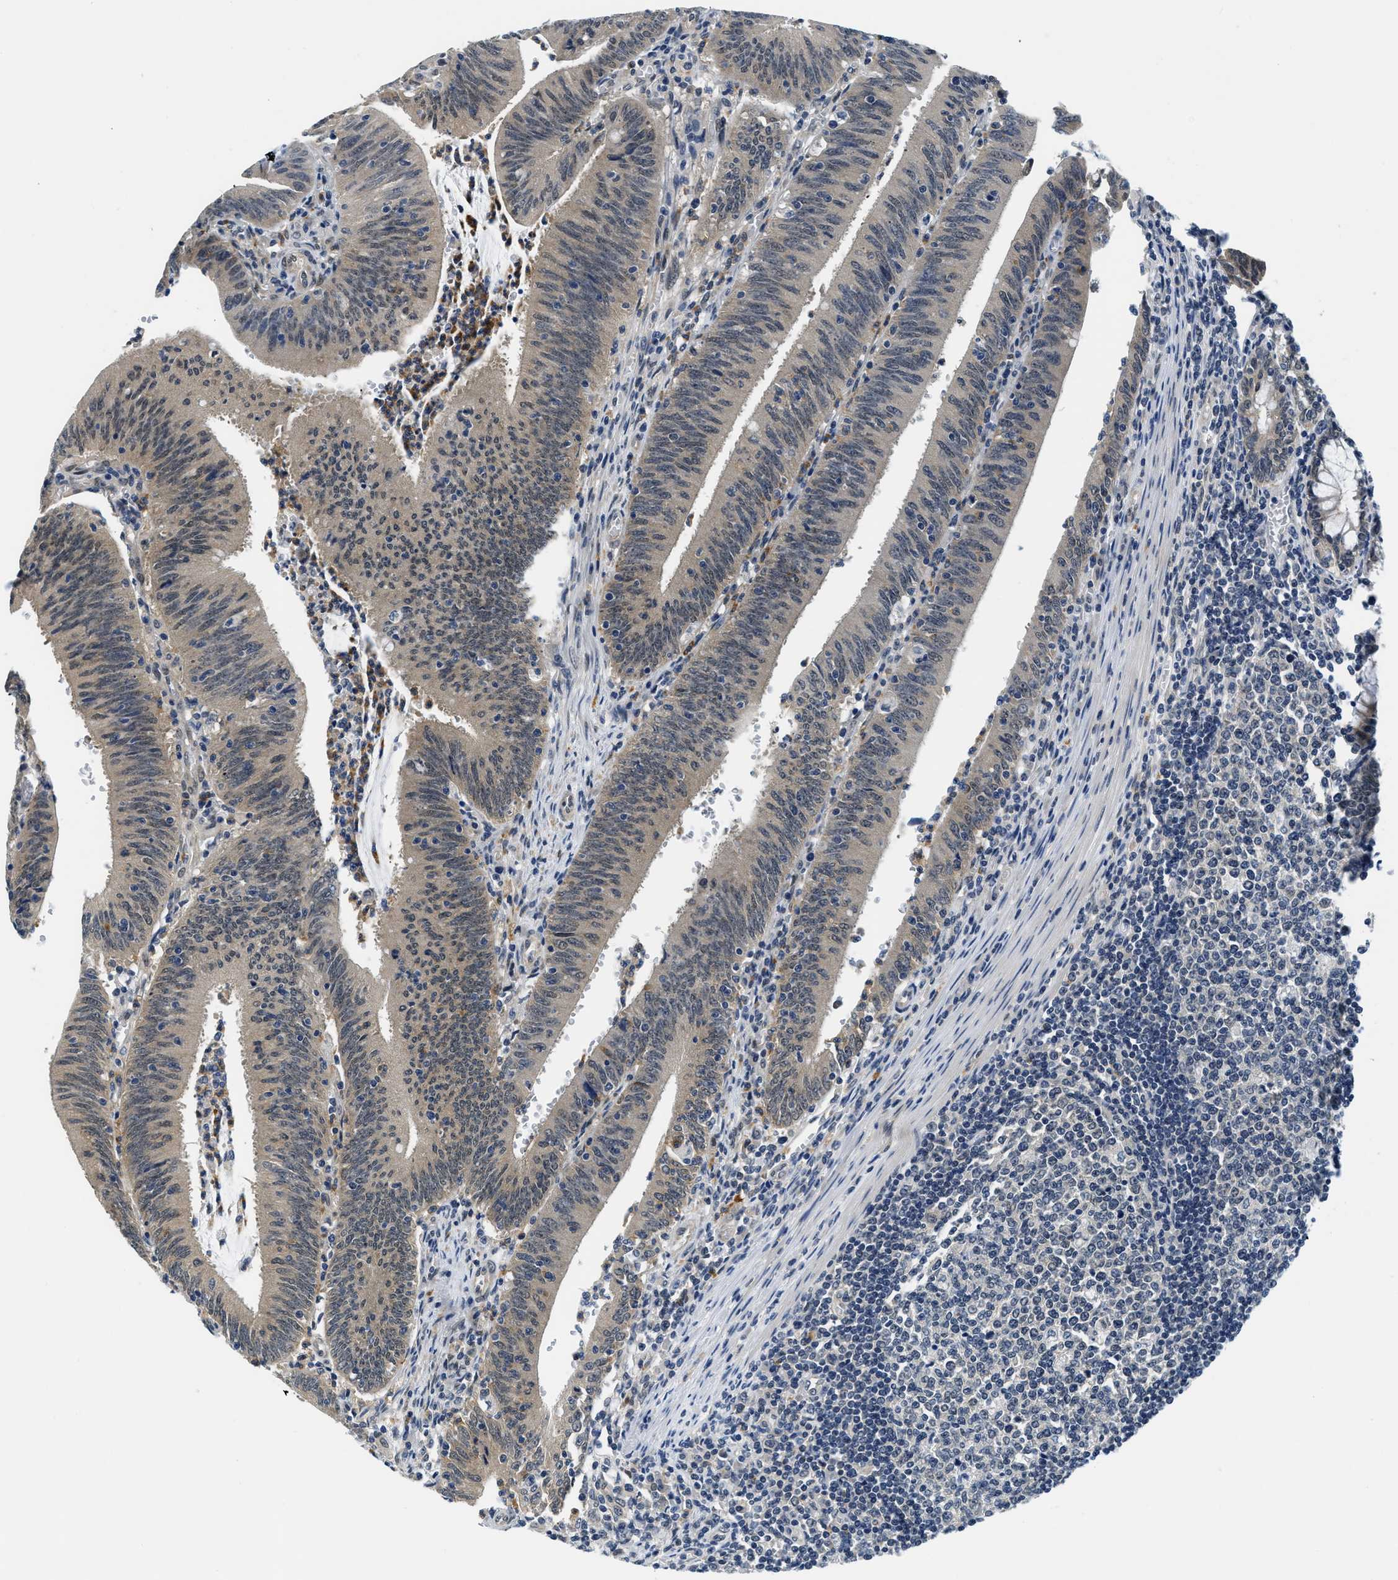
{"staining": {"intensity": "weak", "quantity": ">75%", "location": "cytoplasmic/membranous"}, "tissue": "colorectal cancer", "cell_type": "Tumor cells", "image_type": "cancer", "snomed": [{"axis": "morphology", "description": "Normal tissue, NOS"}, {"axis": "morphology", "description": "Adenocarcinoma, NOS"}, {"axis": "topography", "description": "Rectum"}], "caption": "Weak cytoplasmic/membranous staining for a protein is appreciated in approximately >75% of tumor cells of colorectal adenocarcinoma using immunohistochemistry.", "gene": "SMAD4", "patient": {"sex": "female", "age": 66}}